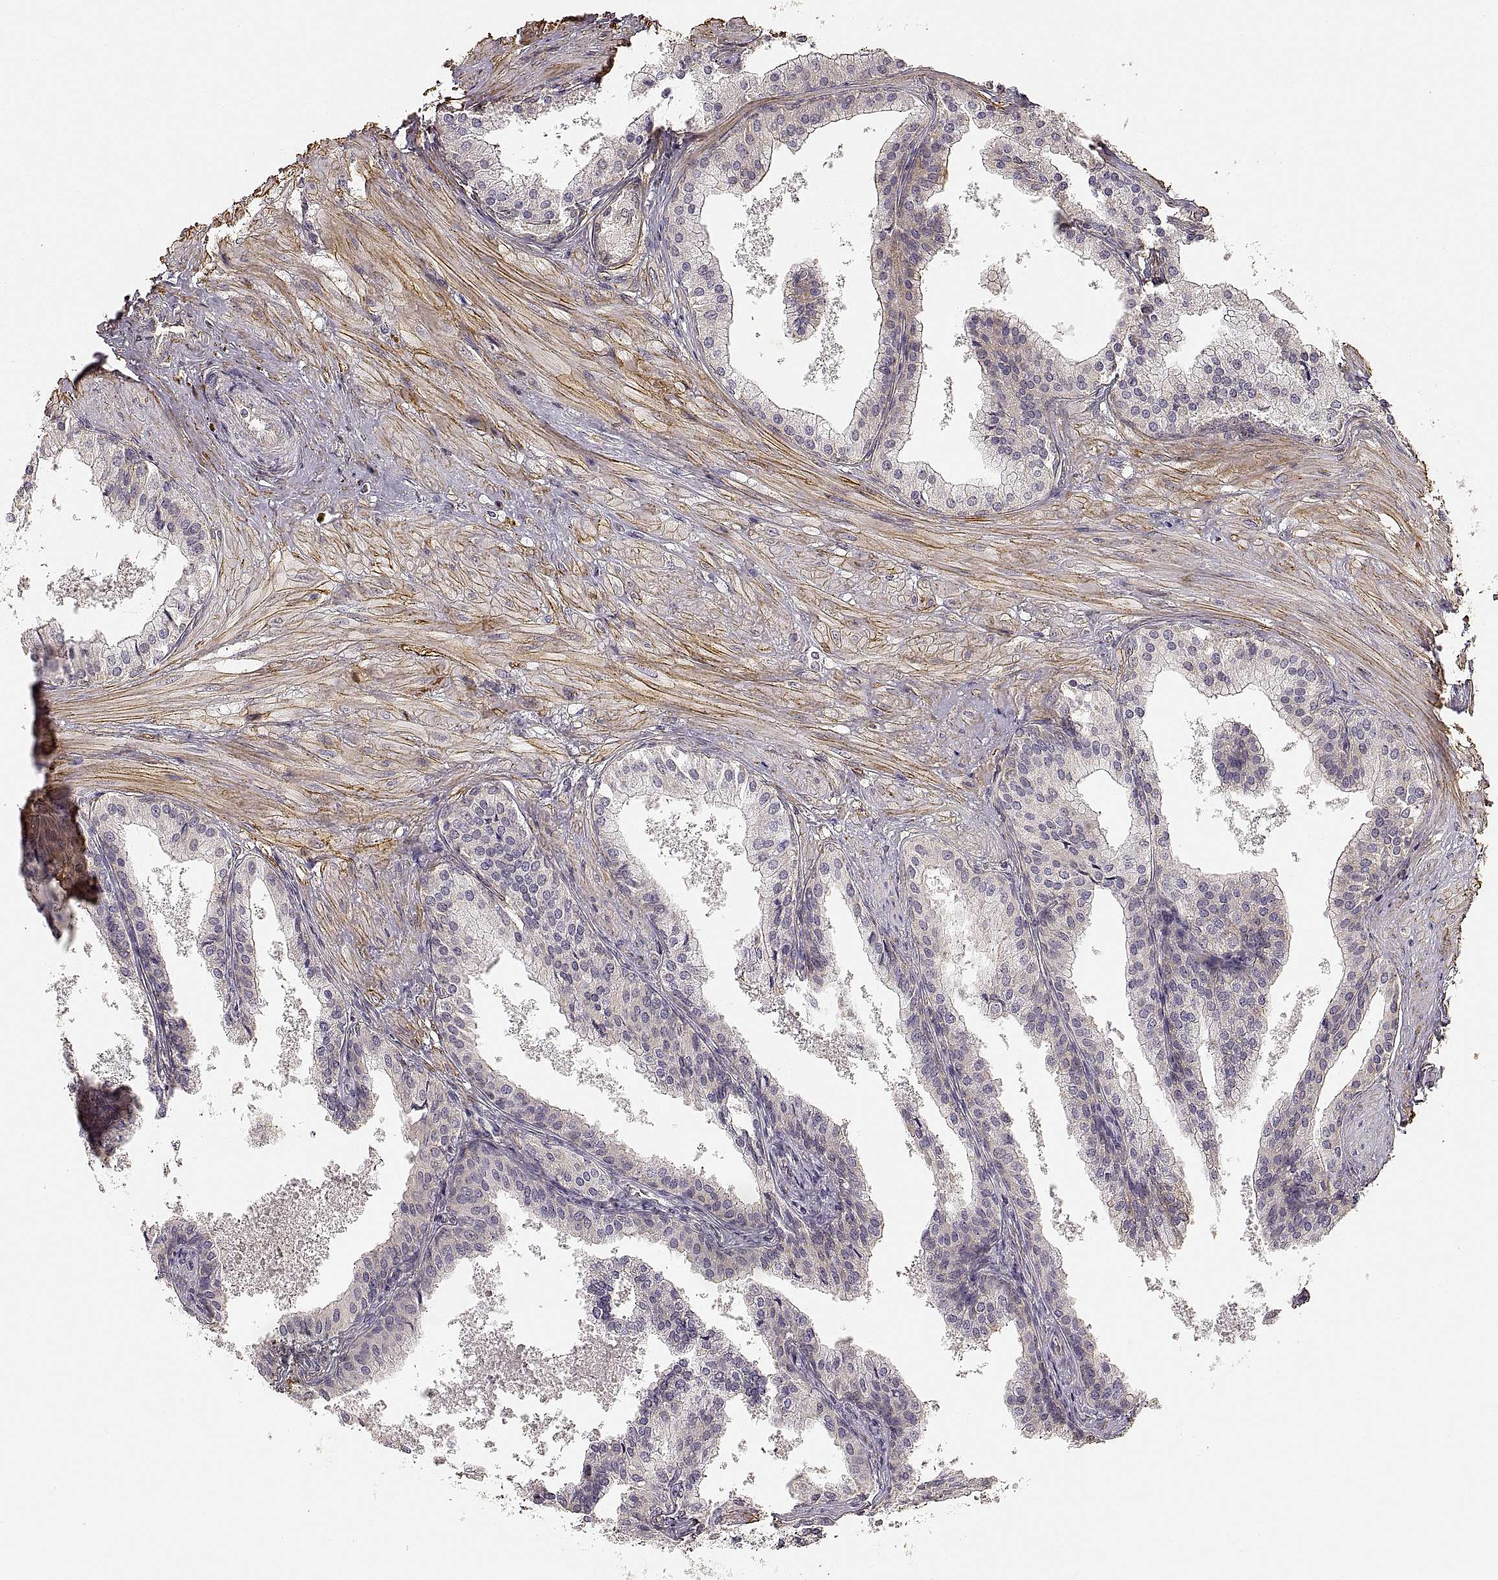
{"staining": {"intensity": "weak", "quantity": "<25%", "location": "cytoplasmic/membranous"}, "tissue": "prostate cancer", "cell_type": "Tumor cells", "image_type": "cancer", "snomed": [{"axis": "morphology", "description": "Adenocarcinoma, Low grade"}, {"axis": "topography", "description": "Prostate"}], "caption": "Histopathology image shows no significant protein positivity in tumor cells of prostate cancer.", "gene": "LAMA4", "patient": {"sex": "male", "age": 56}}